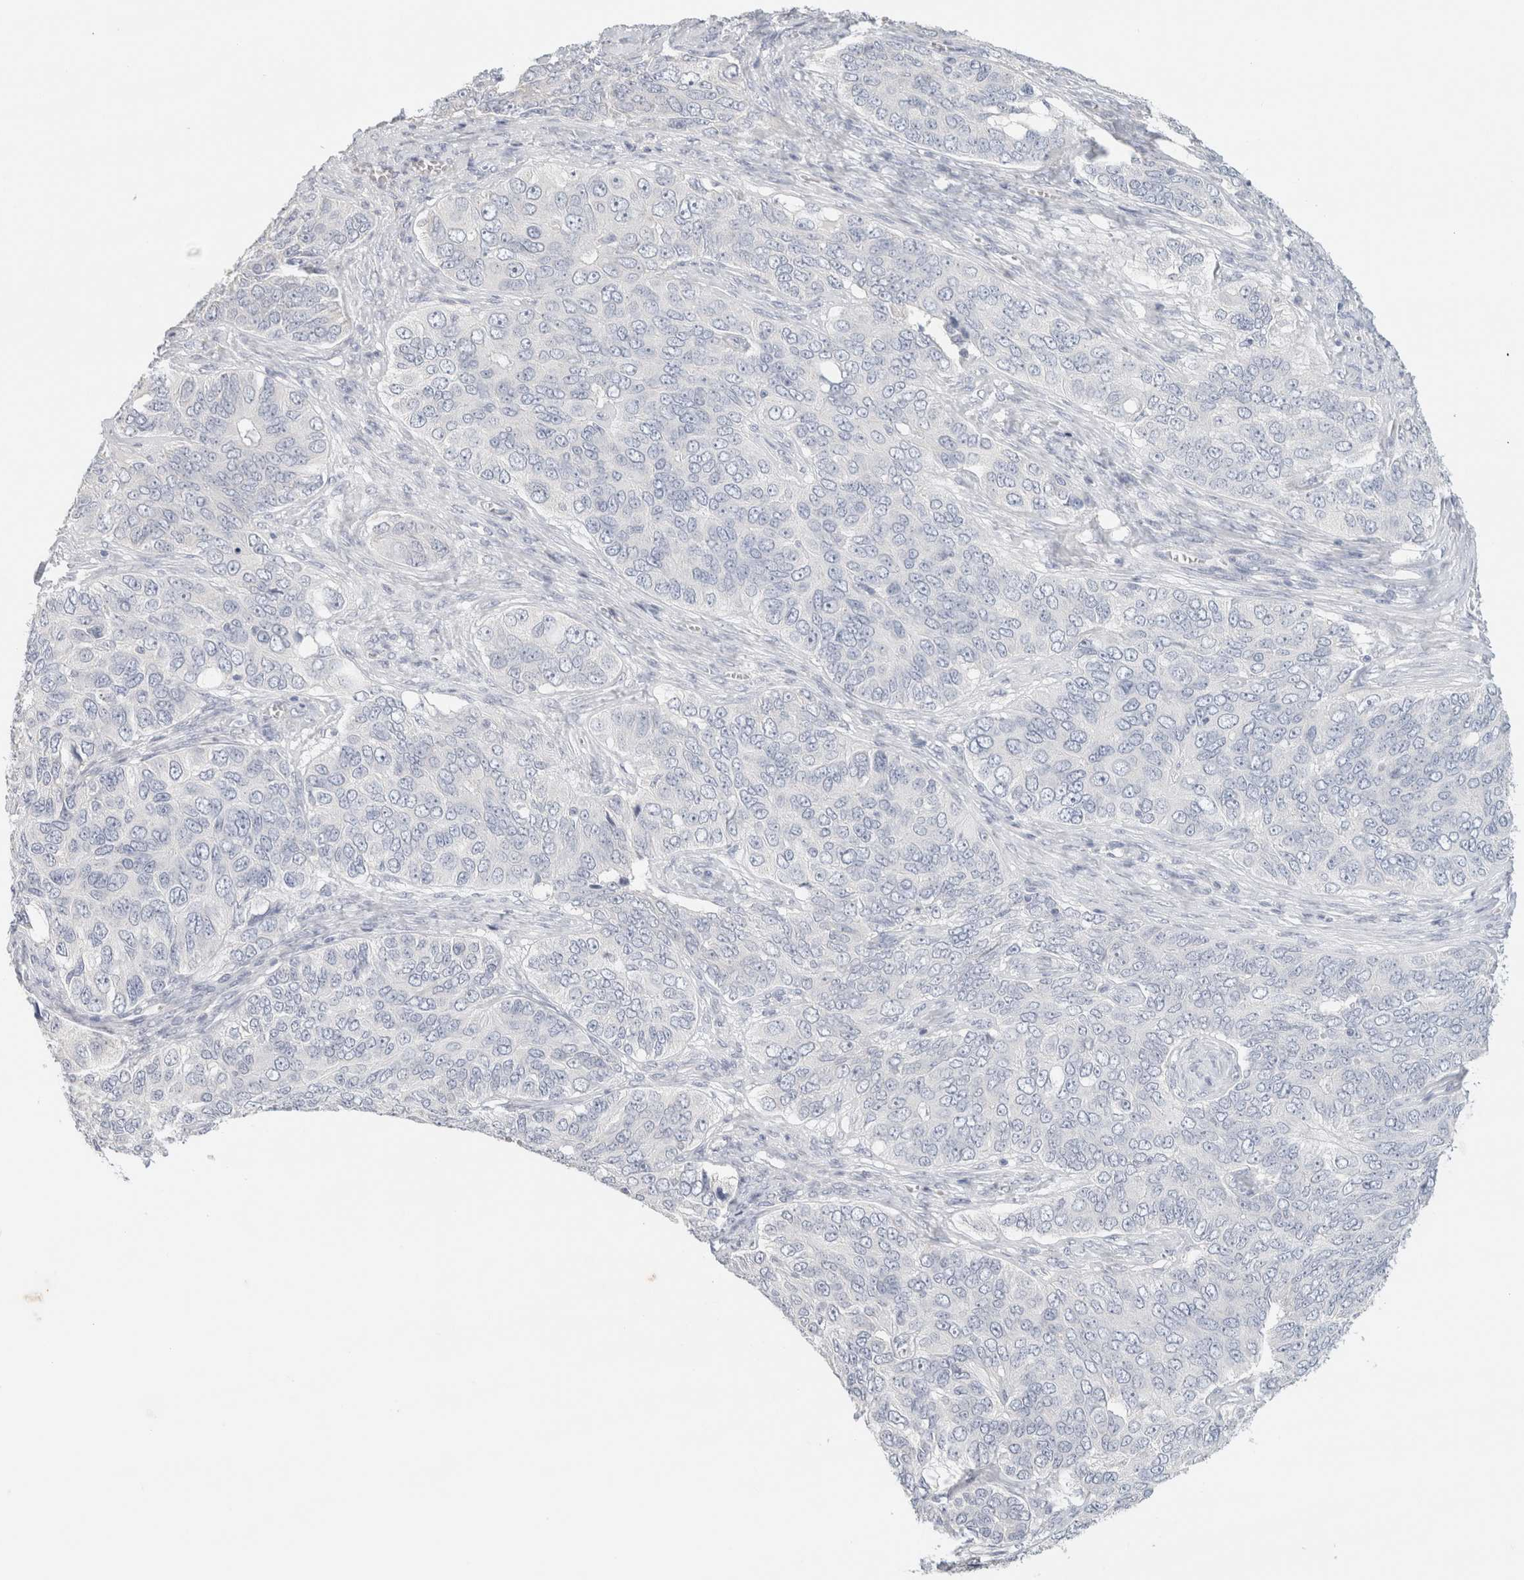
{"staining": {"intensity": "negative", "quantity": "none", "location": "none"}, "tissue": "ovarian cancer", "cell_type": "Tumor cells", "image_type": "cancer", "snomed": [{"axis": "morphology", "description": "Carcinoma, endometroid"}, {"axis": "topography", "description": "Ovary"}], "caption": "This image is of ovarian cancer (endometroid carcinoma) stained with IHC to label a protein in brown with the nuclei are counter-stained blue. There is no positivity in tumor cells. (DAB (3,3'-diaminobenzidine) immunohistochemistry visualized using brightfield microscopy, high magnification).", "gene": "NEFM", "patient": {"sex": "female", "age": 51}}